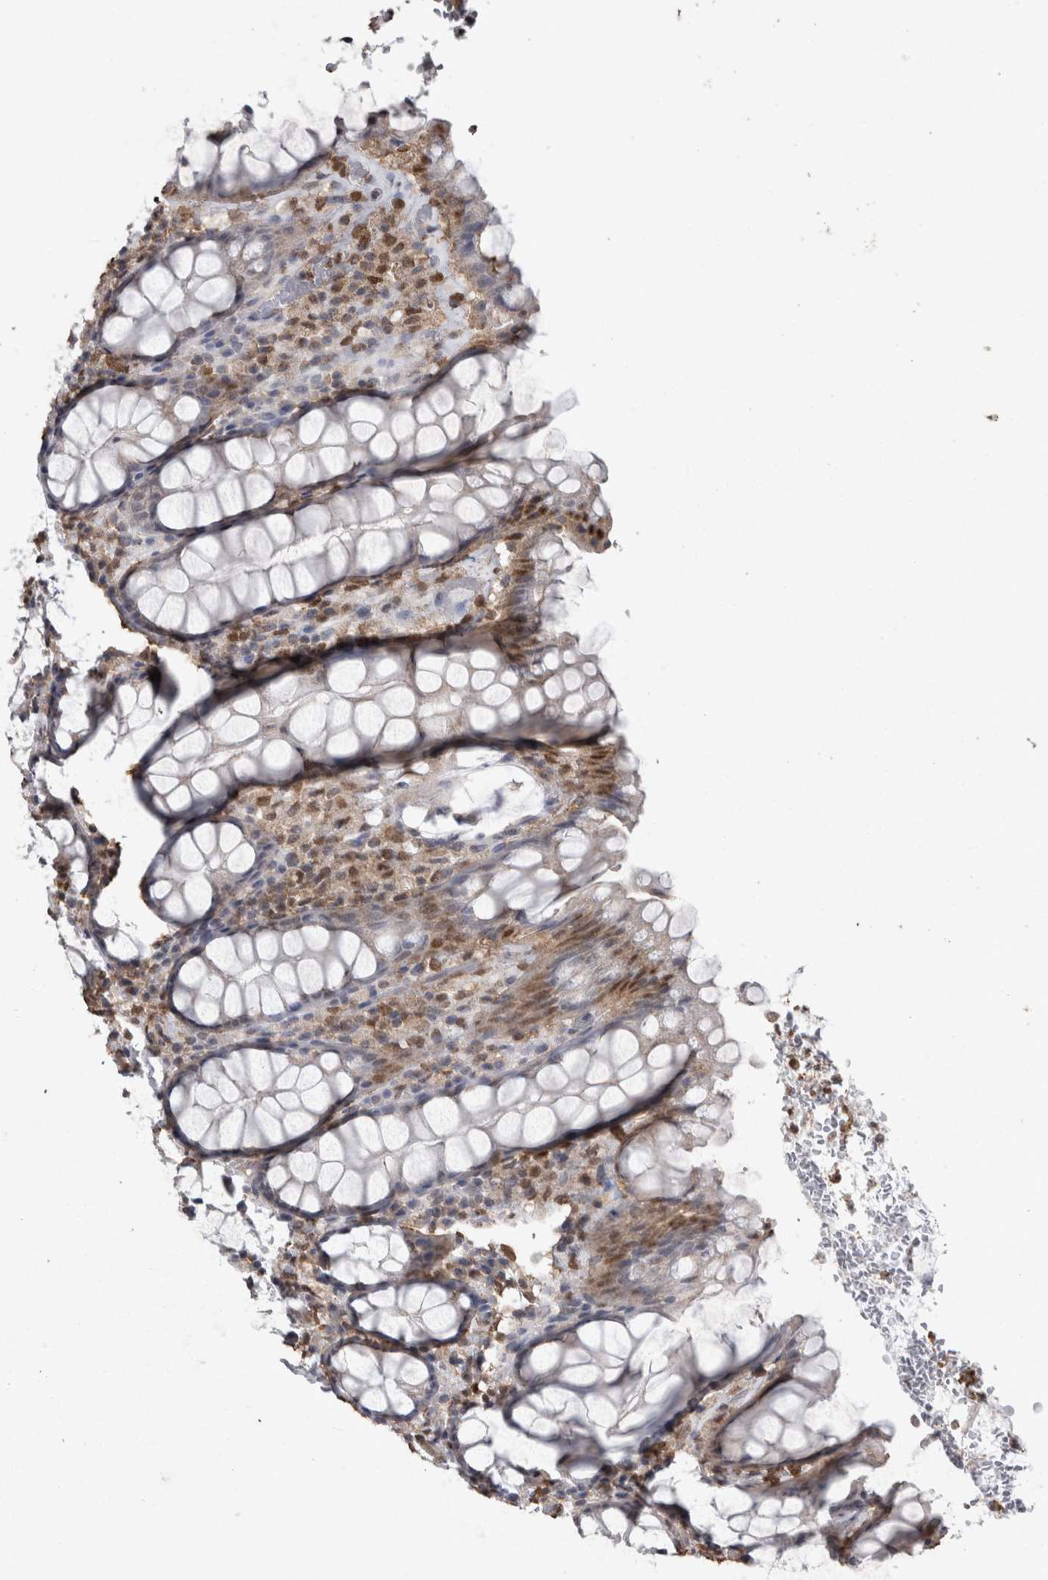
{"staining": {"intensity": "moderate", "quantity": "25%-75%", "location": "nuclear"}, "tissue": "rectum", "cell_type": "Glandular cells", "image_type": "normal", "snomed": [{"axis": "morphology", "description": "Normal tissue, NOS"}, {"axis": "topography", "description": "Rectum"}], "caption": "Unremarkable rectum exhibits moderate nuclear staining in approximately 25%-75% of glandular cells The staining is performed using DAB (3,3'-diaminobenzidine) brown chromogen to label protein expression. The nuclei are counter-stained blue using hematoxylin..", "gene": "SMAD7", "patient": {"sex": "male", "age": 64}}